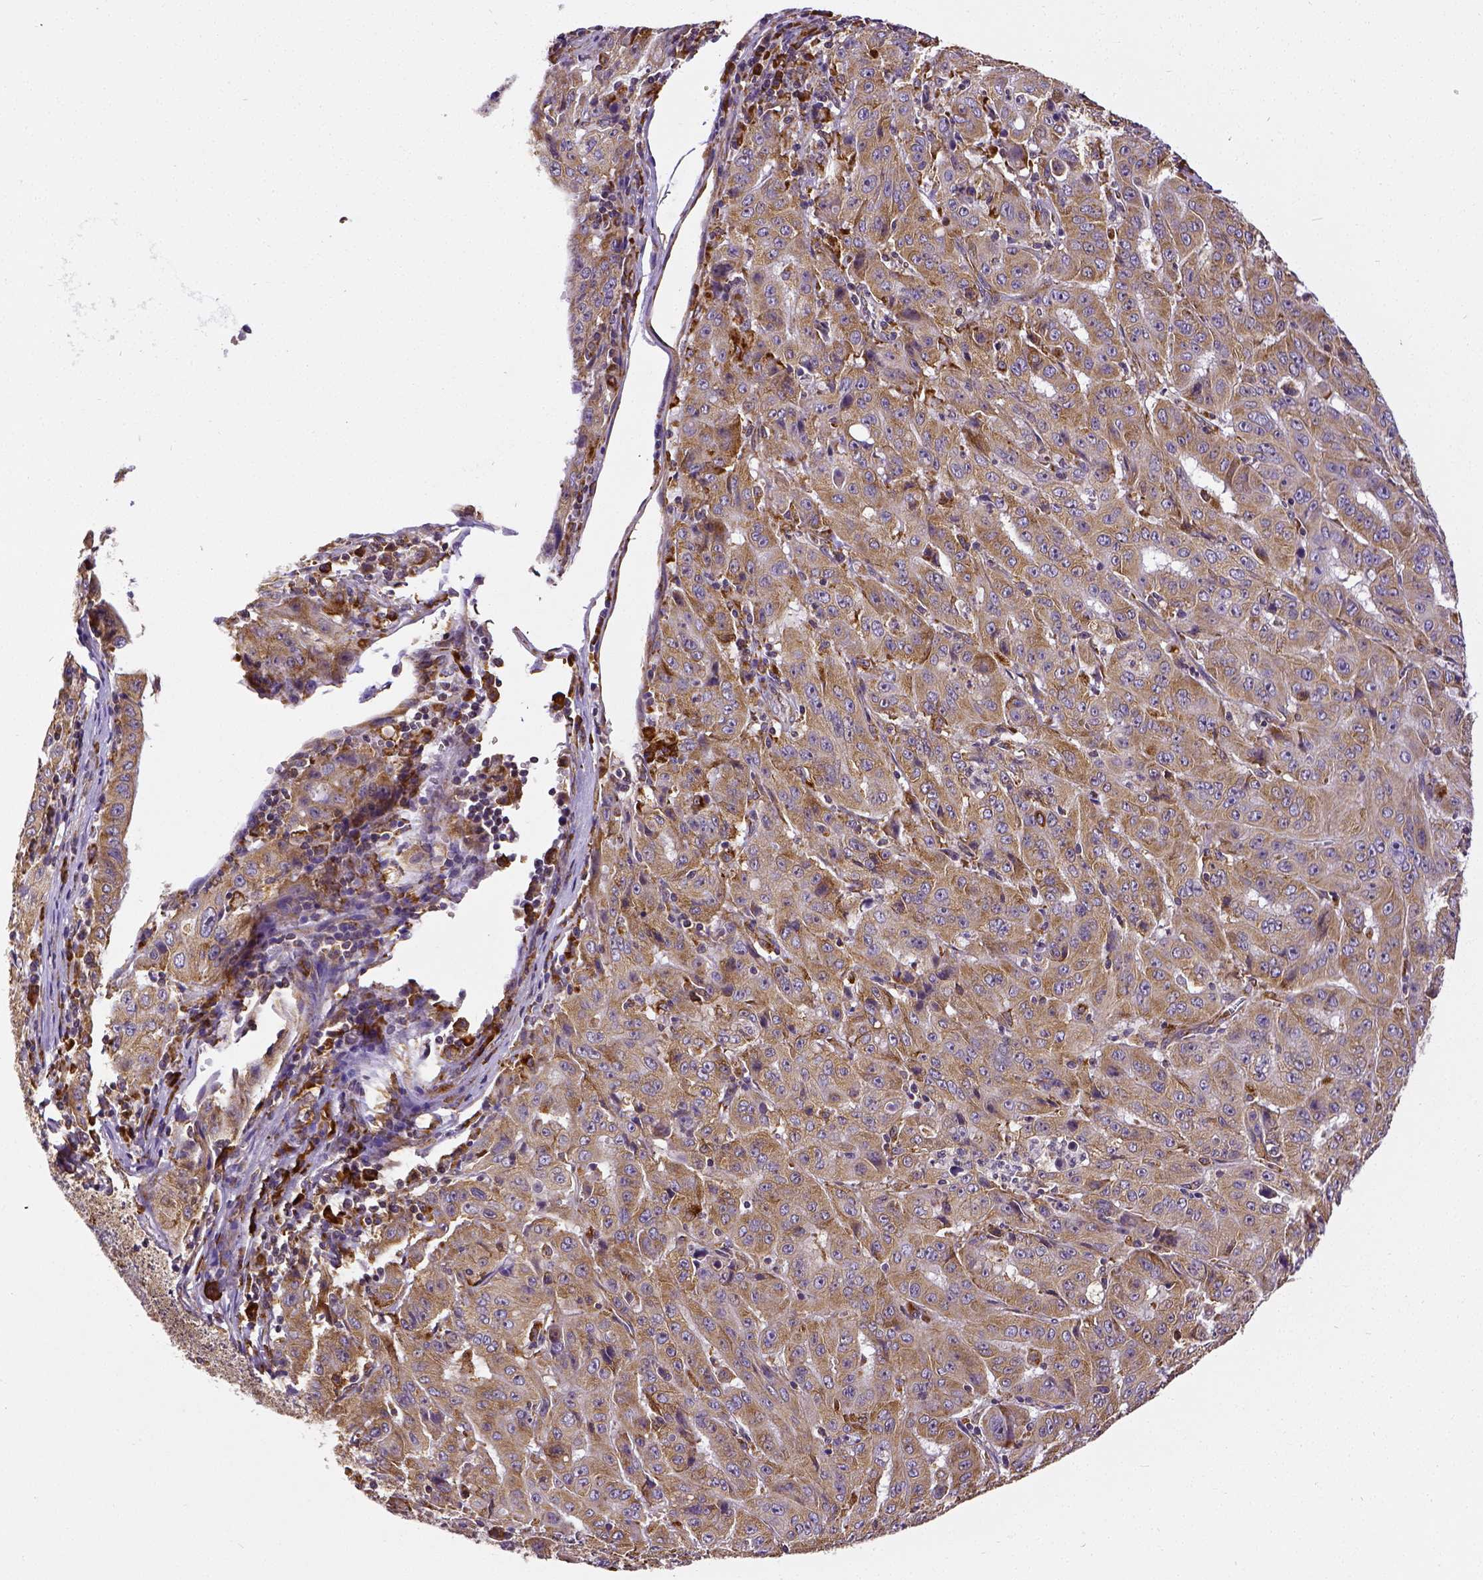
{"staining": {"intensity": "moderate", "quantity": ">75%", "location": "cytoplasmic/membranous"}, "tissue": "pancreatic cancer", "cell_type": "Tumor cells", "image_type": "cancer", "snomed": [{"axis": "morphology", "description": "Adenocarcinoma, NOS"}, {"axis": "topography", "description": "Pancreas"}], "caption": "Brown immunohistochemical staining in human pancreatic cancer (adenocarcinoma) demonstrates moderate cytoplasmic/membranous staining in approximately >75% of tumor cells.", "gene": "MTDH", "patient": {"sex": "male", "age": 63}}